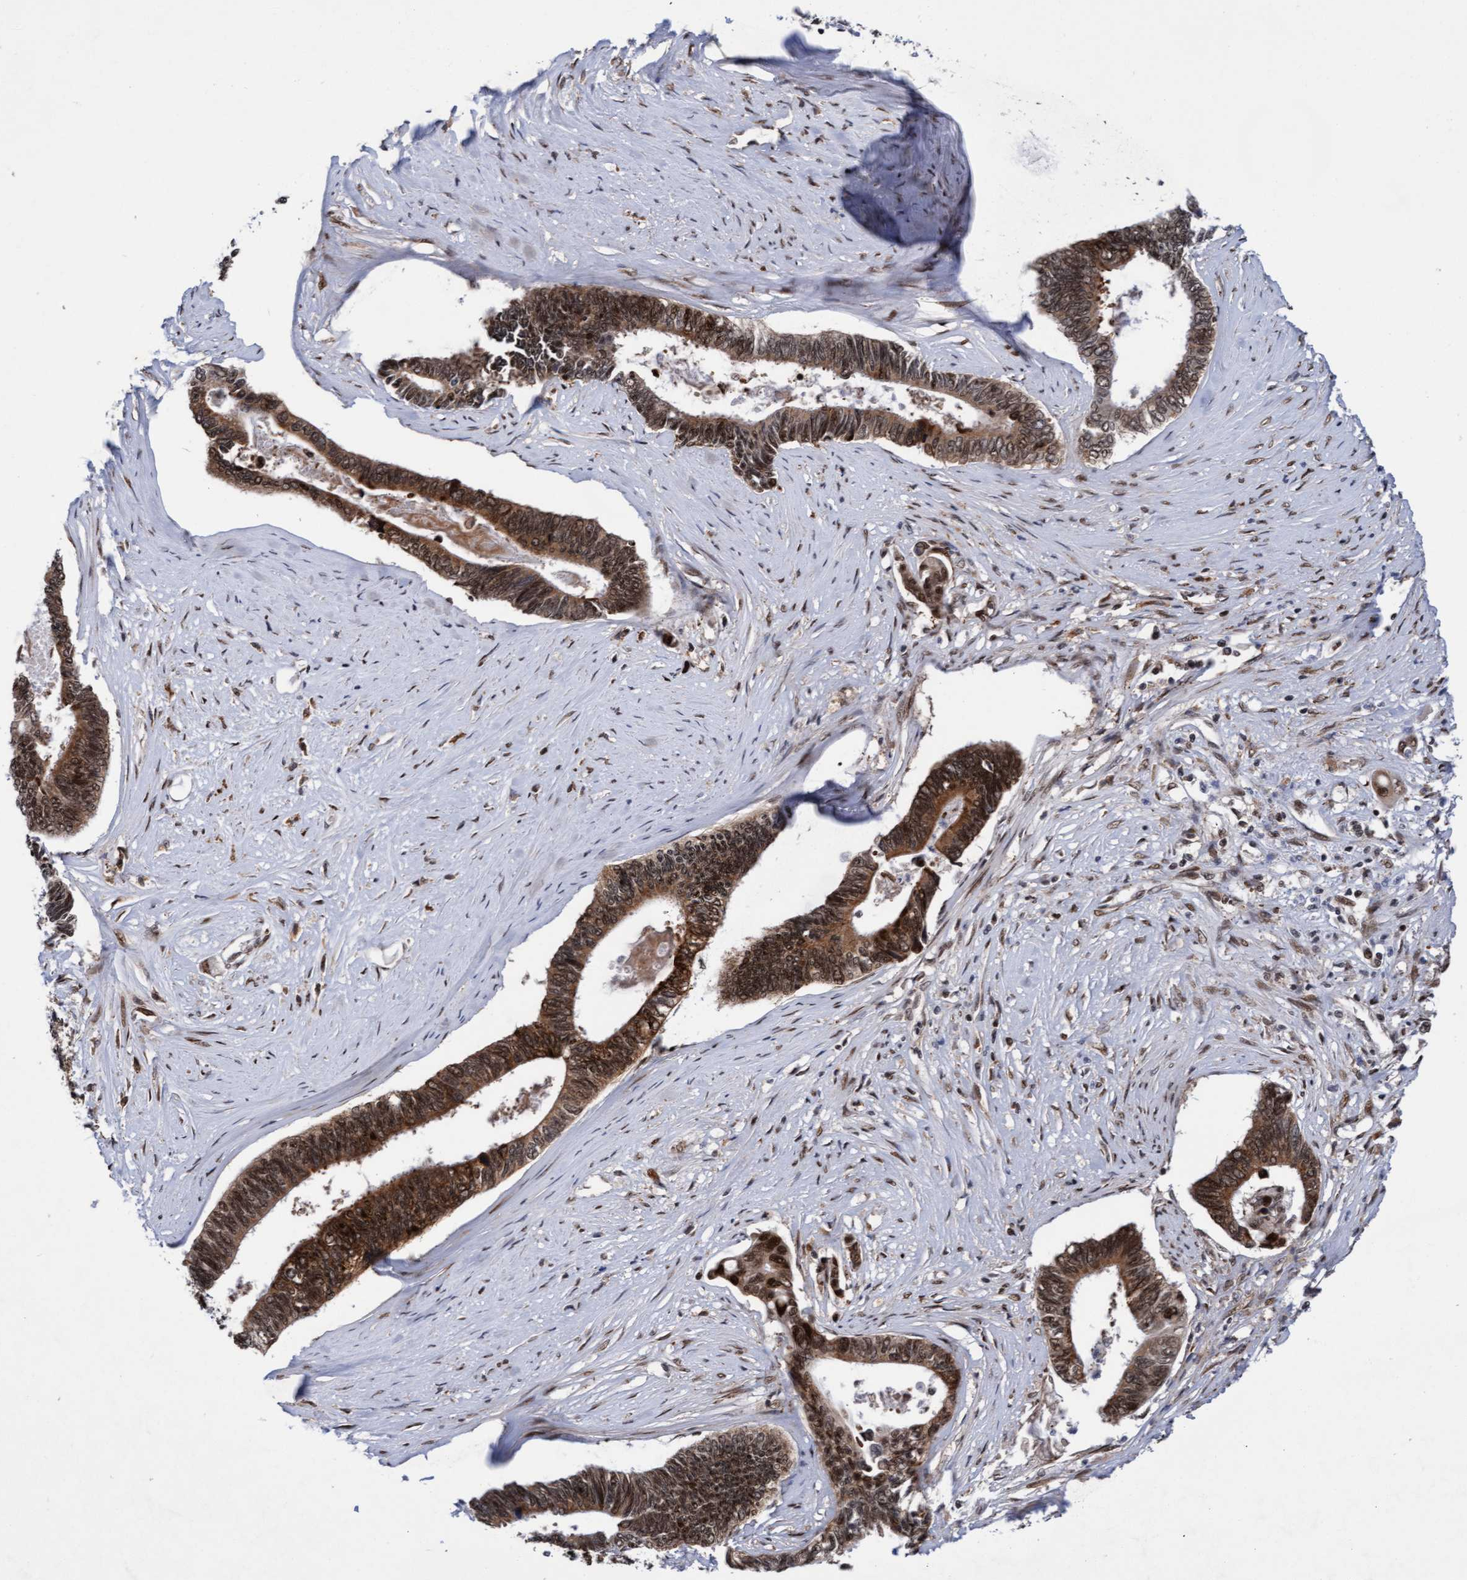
{"staining": {"intensity": "moderate", "quantity": ">75%", "location": "cytoplasmic/membranous,nuclear"}, "tissue": "pancreatic cancer", "cell_type": "Tumor cells", "image_type": "cancer", "snomed": [{"axis": "morphology", "description": "Adenocarcinoma, NOS"}, {"axis": "topography", "description": "Pancreas"}], "caption": "A brown stain labels moderate cytoplasmic/membranous and nuclear staining of a protein in human pancreatic cancer tumor cells. The protein is shown in brown color, while the nuclei are stained blue.", "gene": "TANC2", "patient": {"sex": "female", "age": 70}}